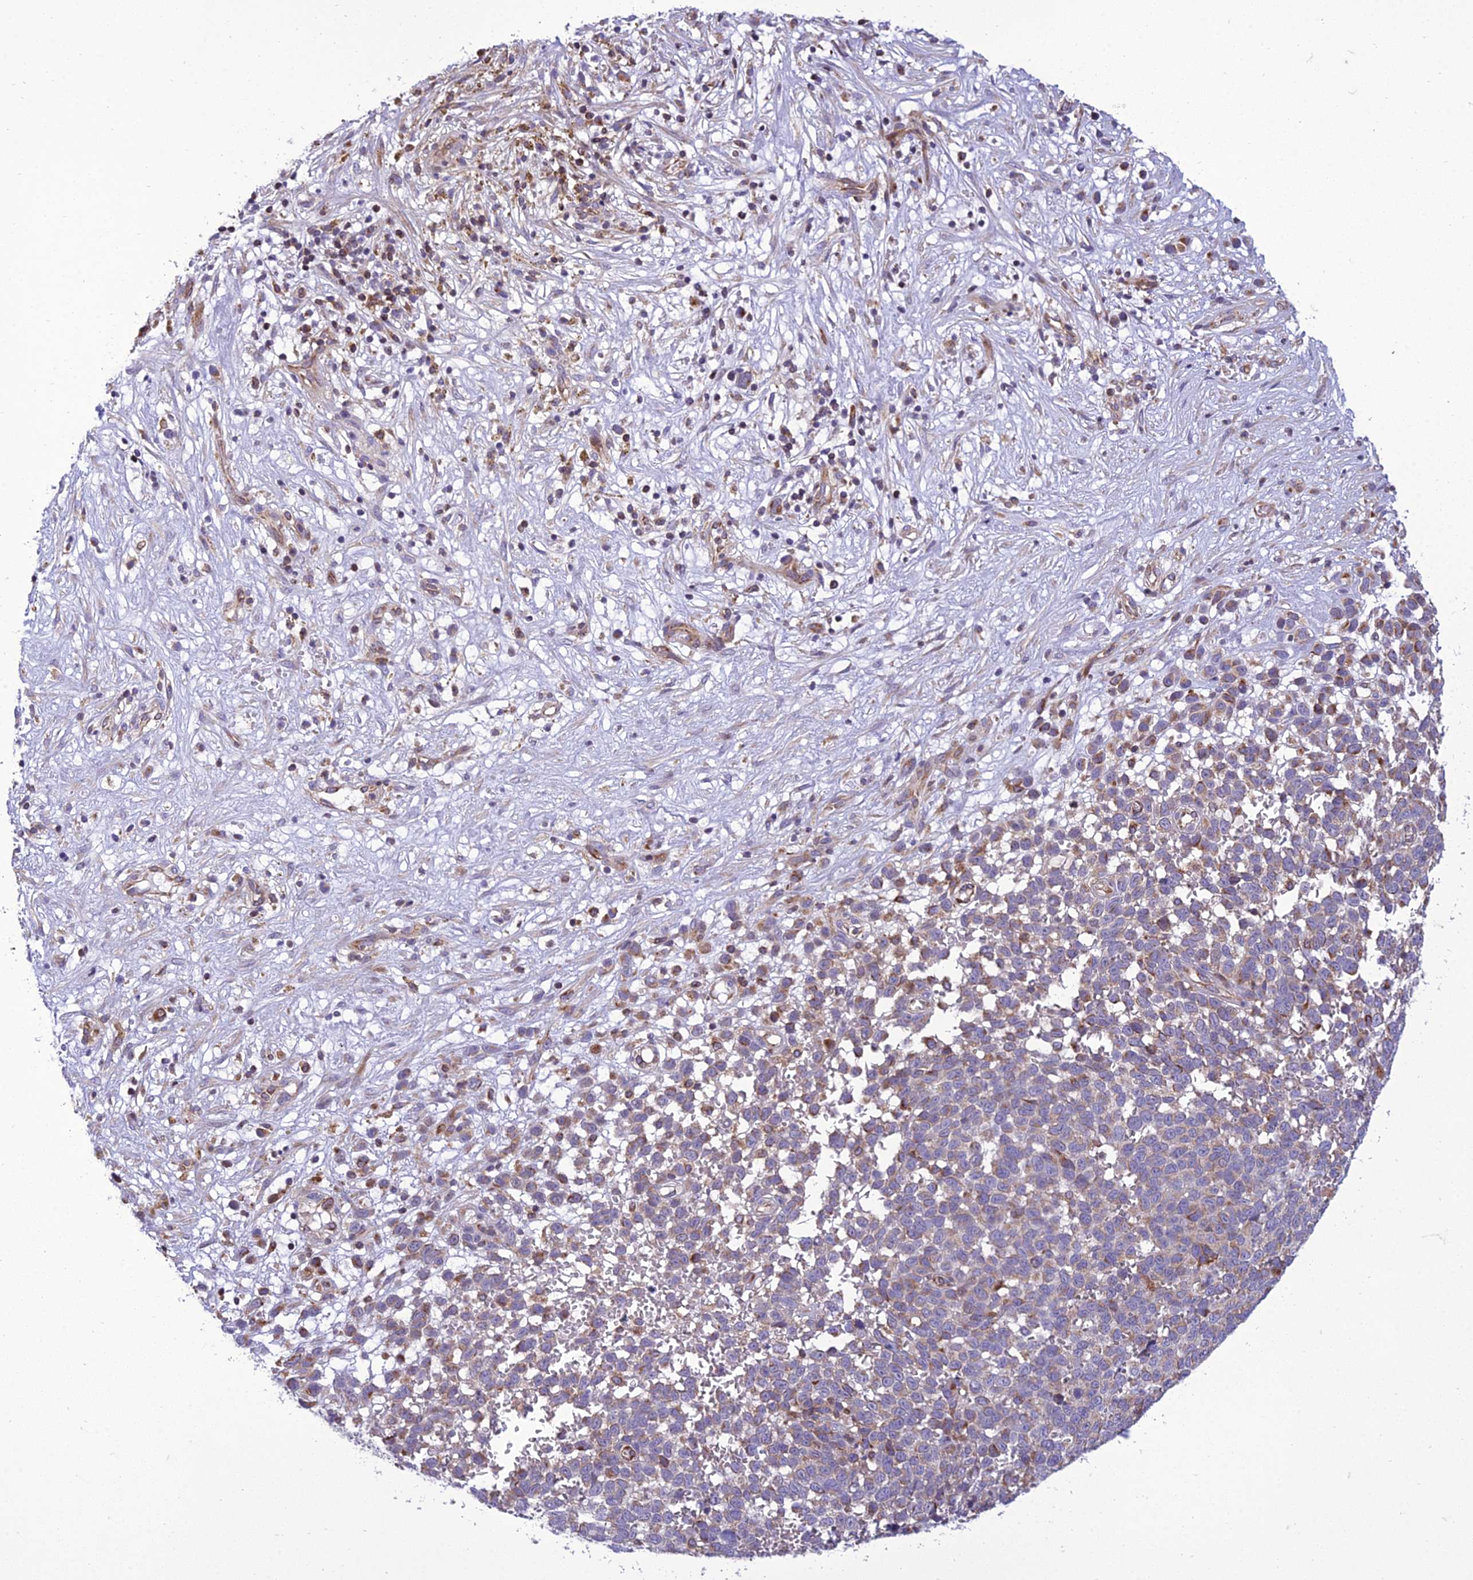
{"staining": {"intensity": "weak", "quantity": "<25%", "location": "cytoplasmic/membranous"}, "tissue": "melanoma", "cell_type": "Tumor cells", "image_type": "cancer", "snomed": [{"axis": "morphology", "description": "Malignant melanoma, NOS"}, {"axis": "topography", "description": "Nose, NOS"}], "caption": "A photomicrograph of human melanoma is negative for staining in tumor cells.", "gene": "GIMAP1", "patient": {"sex": "female", "age": 48}}